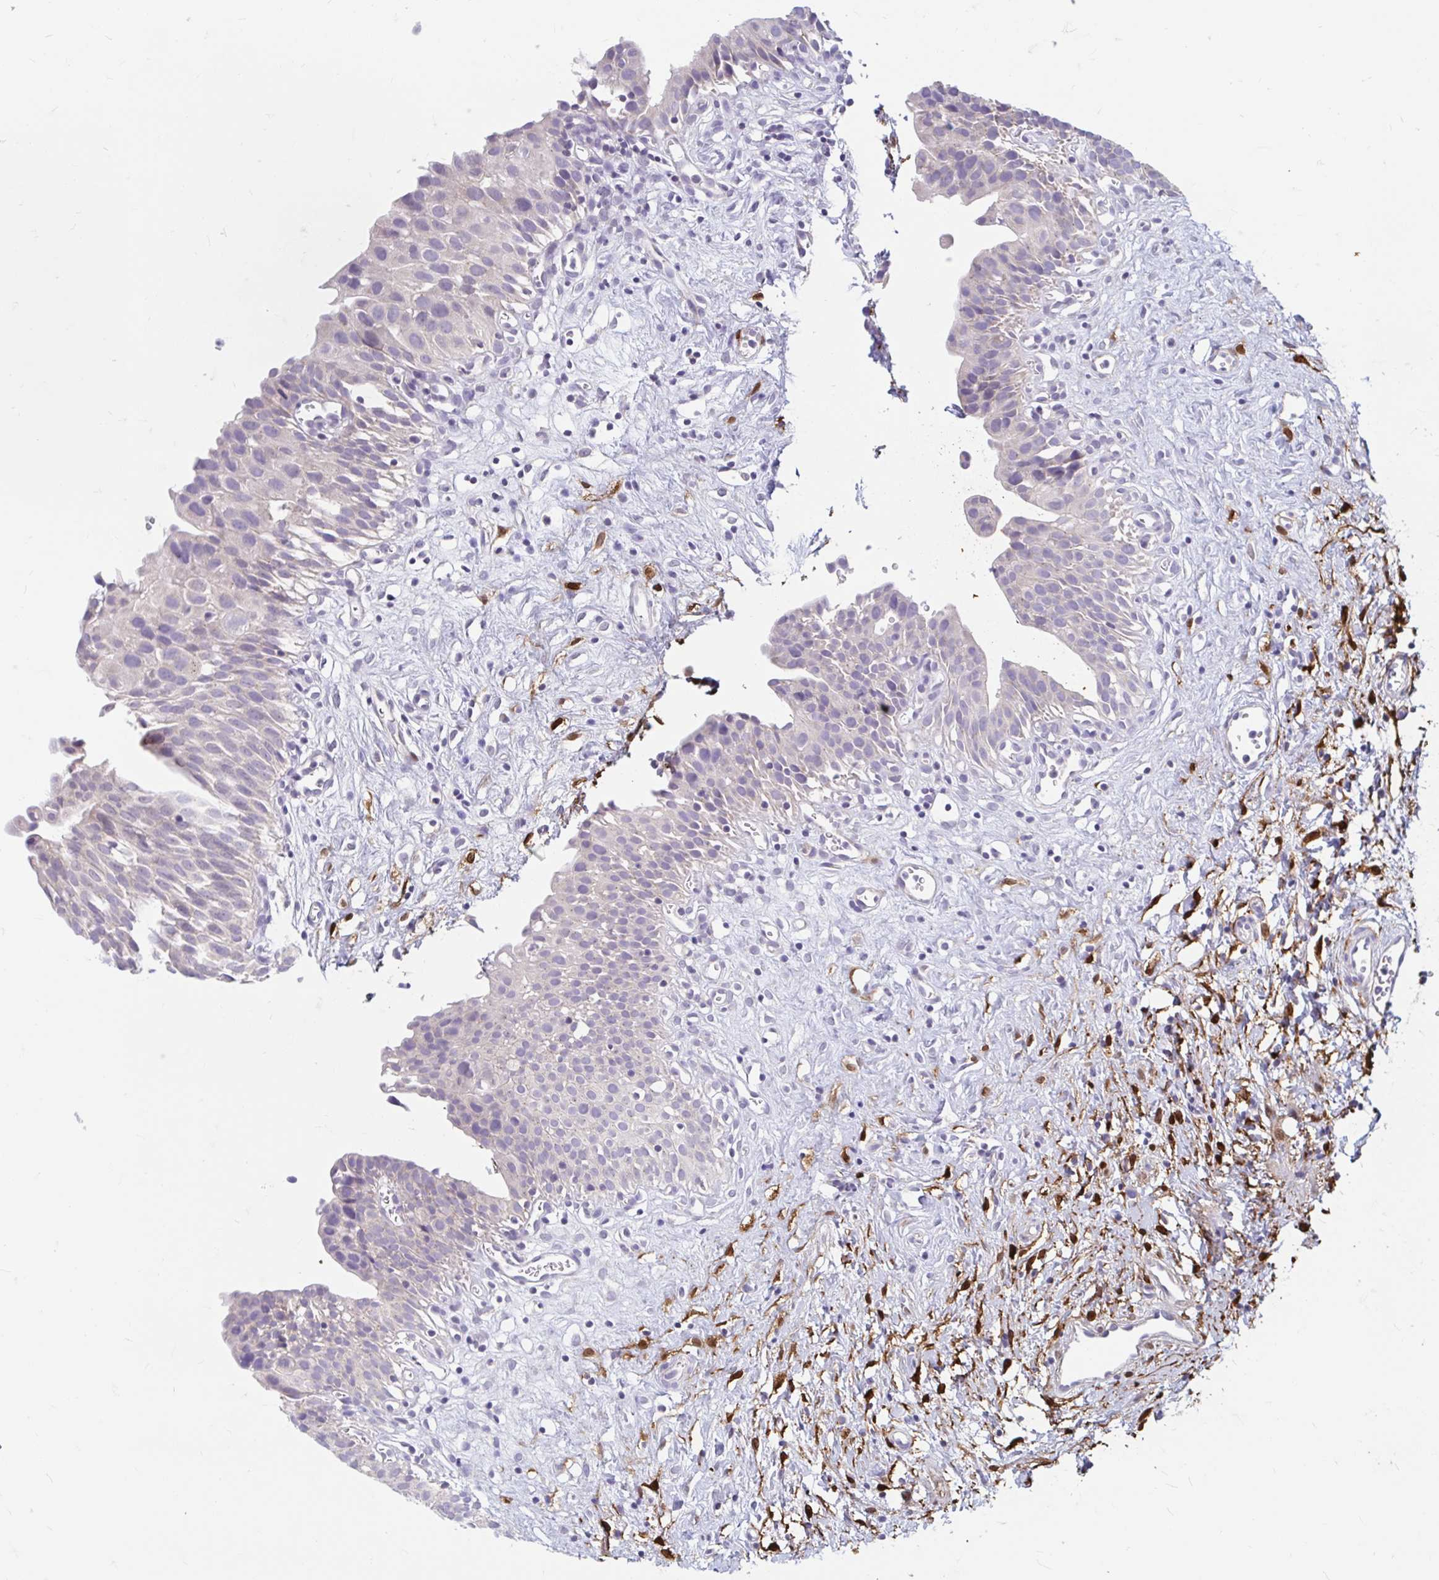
{"staining": {"intensity": "moderate", "quantity": "<25%", "location": "cytoplasmic/membranous"}, "tissue": "urinary bladder", "cell_type": "Urothelial cells", "image_type": "normal", "snomed": [{"axis": "morphology", "description": "Normal tissue, NOS"}, {"axis": "topography", "description": "Urinary bladder"}], "caption": "Immunohistochemical staining of benign human urinary bladder displays <25% levels of moderate cytoplasmic/membranous protein staining in about <25% of urothelial cells.", "gene": "ADH1A", "patient": {"sex": "male", "age": 51}}